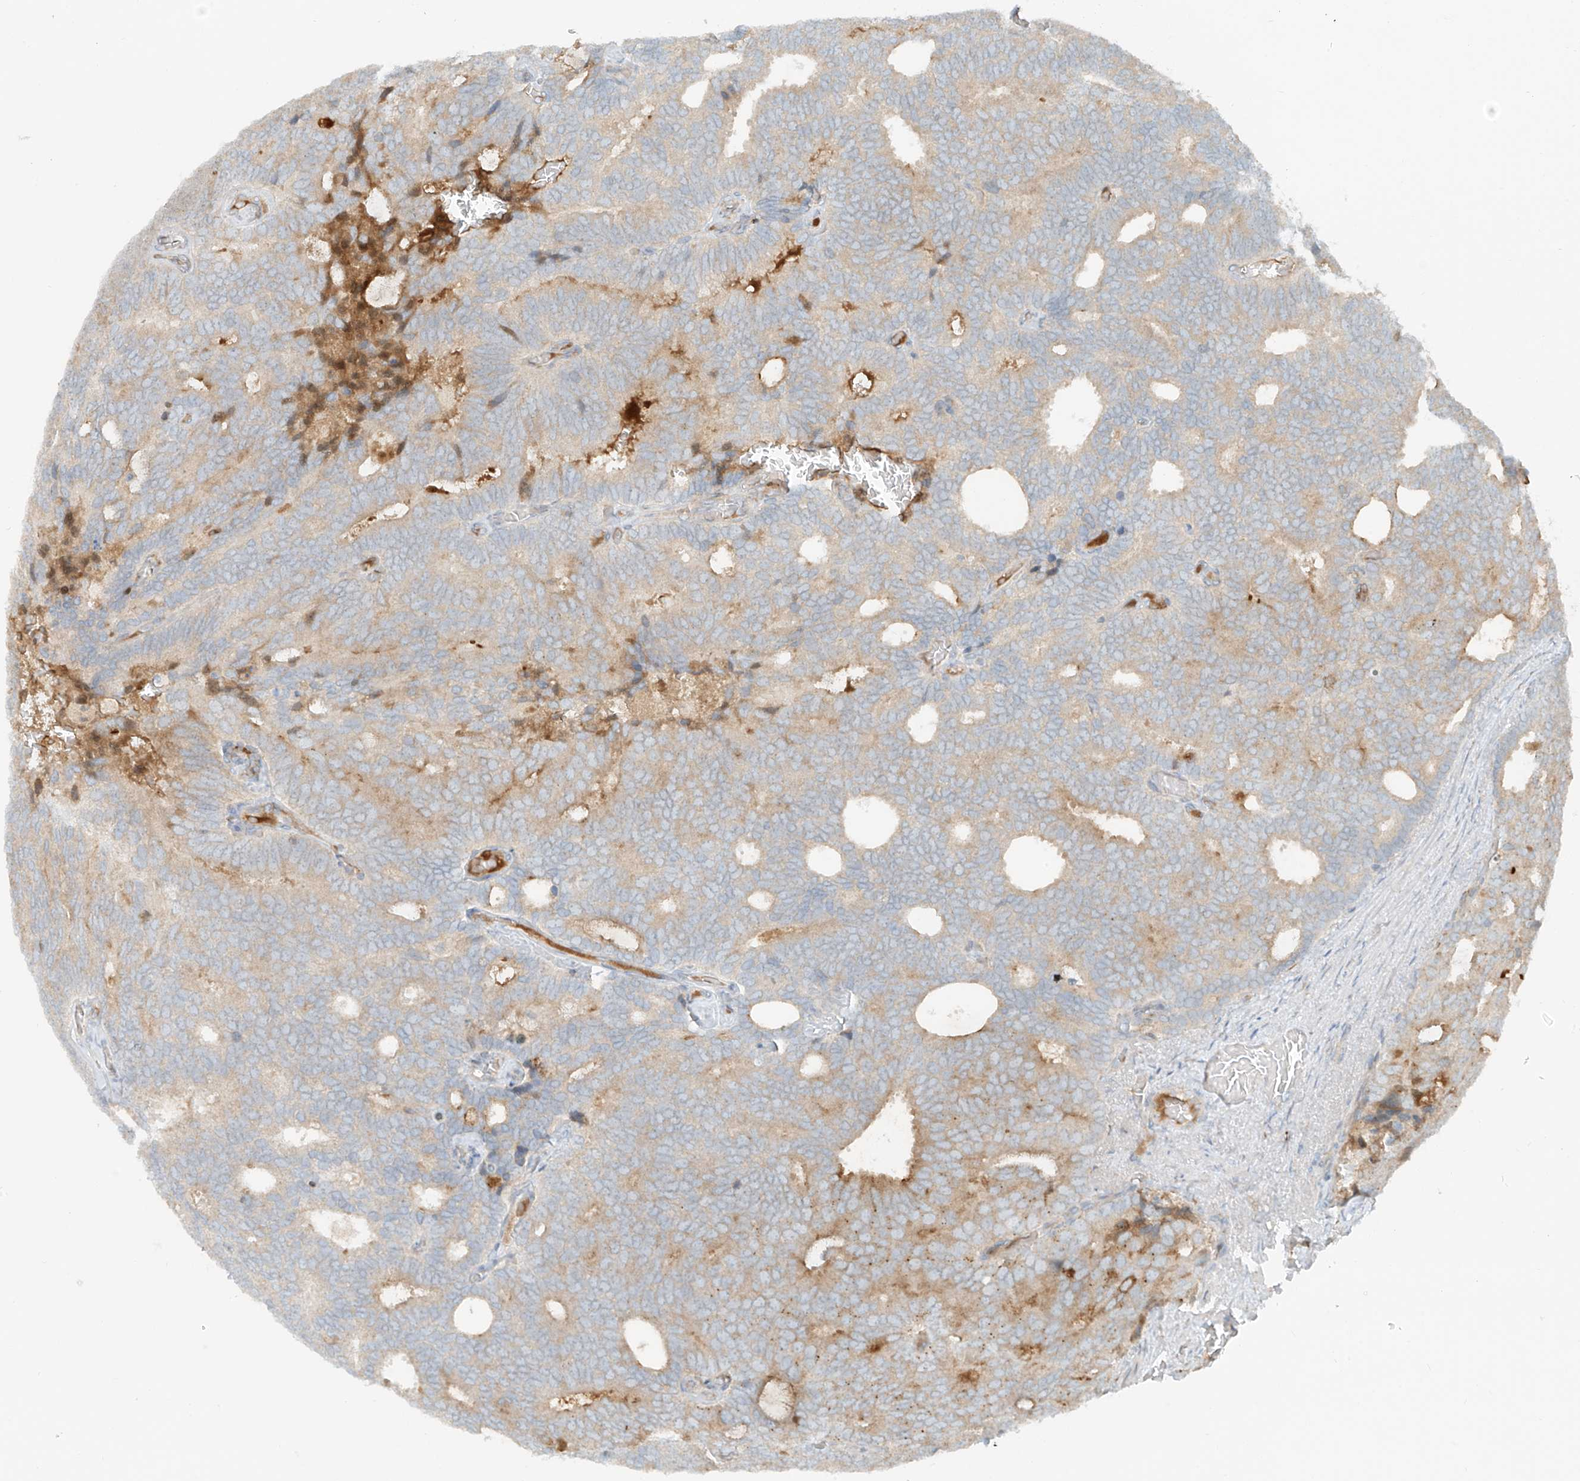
{"staining": {"intensity": "moderate", "quantity": "<25%", "location": "cytoplasmic/membranous"}, "tissue": "prostate cancer", "cell_type": "Tumor cells", "image_type": "cancer", "snomed": [{"axis": "morphology", "description": "Adenocarcinoma, Low grade"}, {"axis": "topography", "description": "Prostate"}], "caption": "Immunohistochemistry micrograph of prostate cancer (adenocarcinoma (low-grade)) stained for a protein (brown), which displays low levels of moderate cytoplasmic/membranous positivity in approximately <25% of tumor cells.", "gene": "FSTL1", "patient": {"sex": "male", "age": 71}}